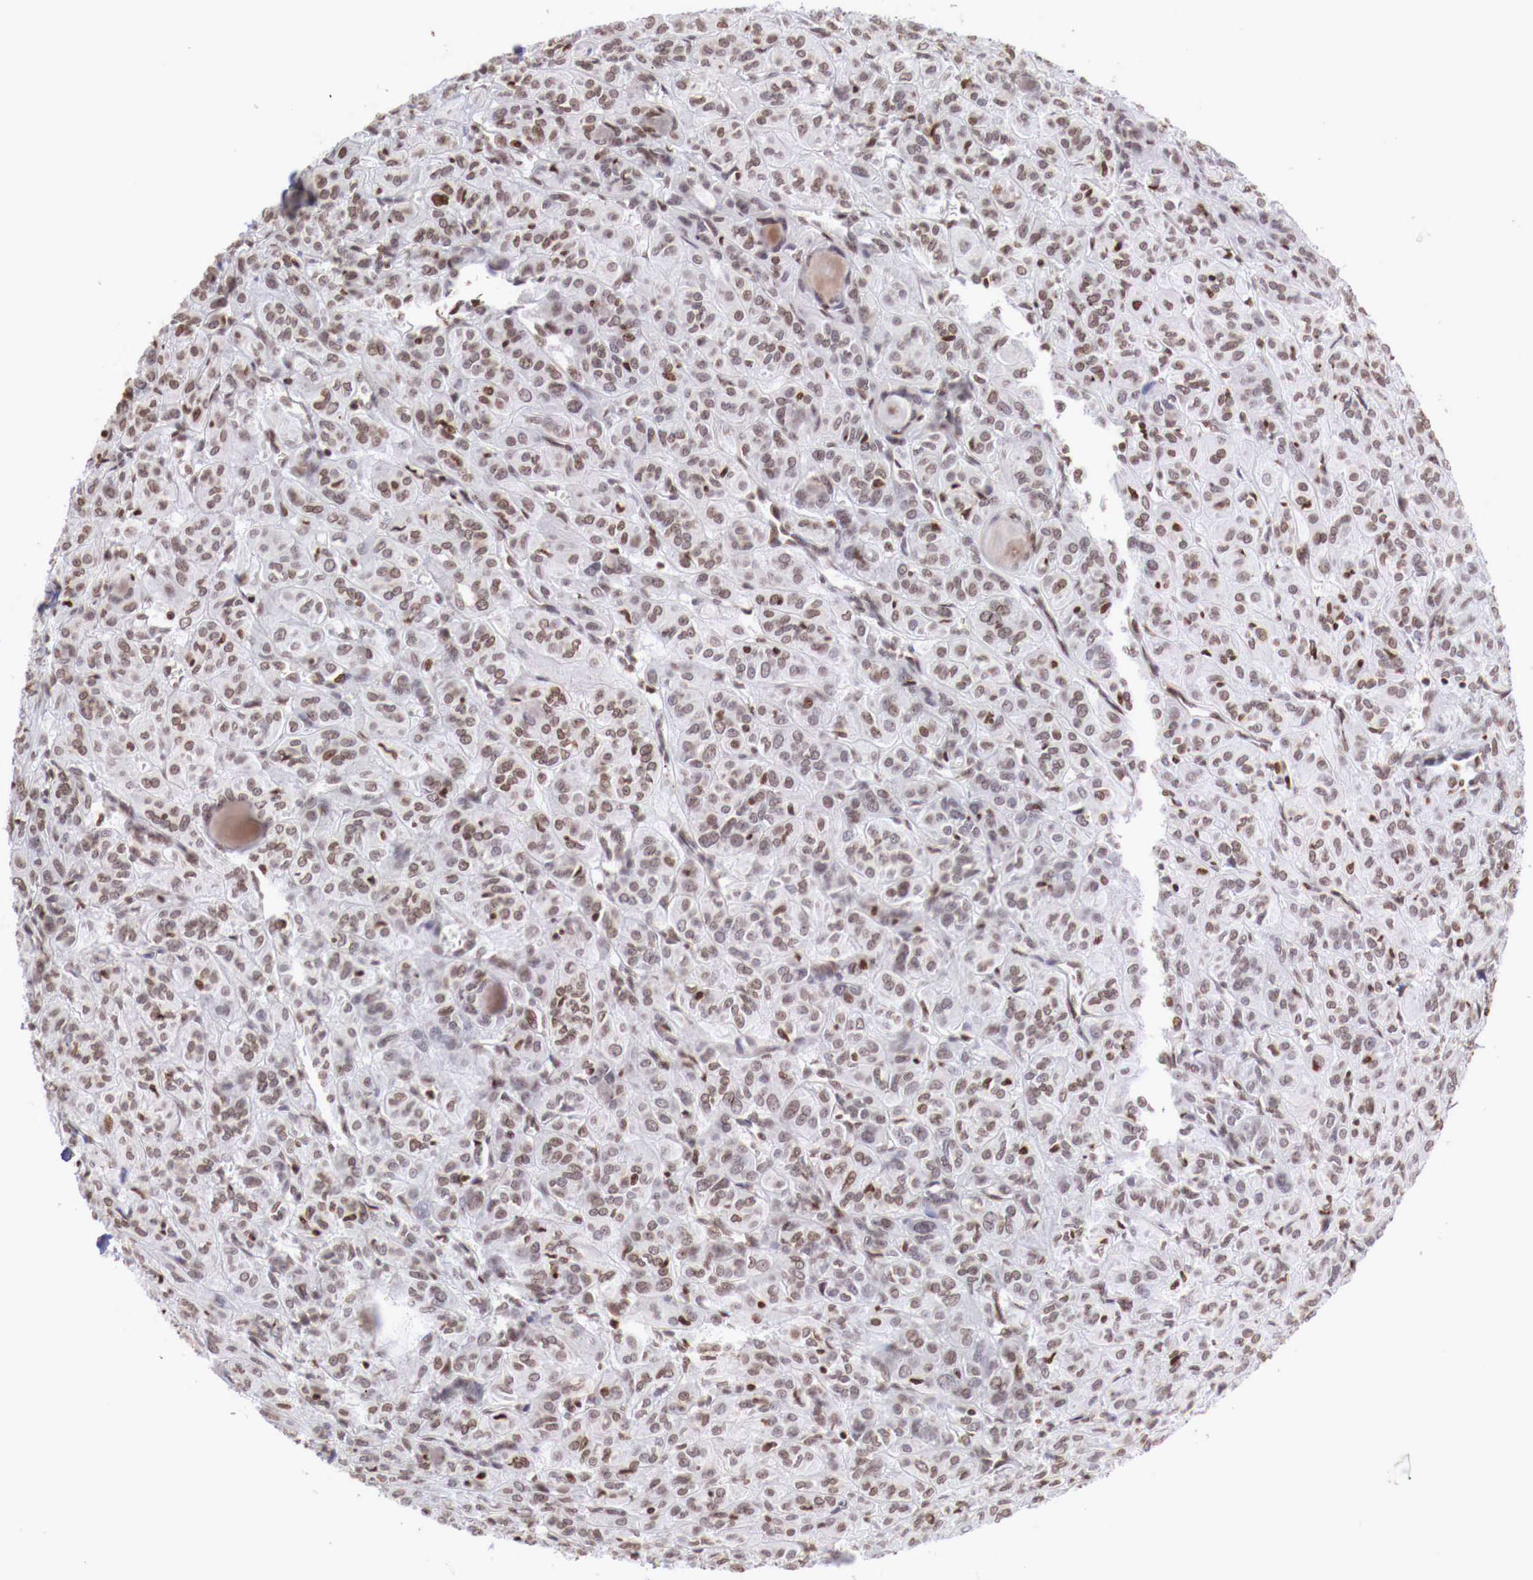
{"staining": {"intensity": "moderate", "quantity": ">75%", "location": "nuclear"}, "tissue": "thyroid cancer", "cell_type": "Tumor cells", "image_type": "cancer", "snomed": [{"axis": "morphology", "description": "Follicular adenoma carcinoma, NOS"}, {"axis": "topography", "description": "Thyroid gland"}], "caption": "Immunohistochemistry (IHC) micrograph of neoplastic tissue: human follicular adenoma carcinoma (thyroid) stained using immunohistochemistry demonstrates medium levels of moderate protein expression localized specifically in the nuclear of tumor cells, appearing as a nuclear brown color.", "gene": "MAX", "patient": {"sex": "female", "age": 71}}